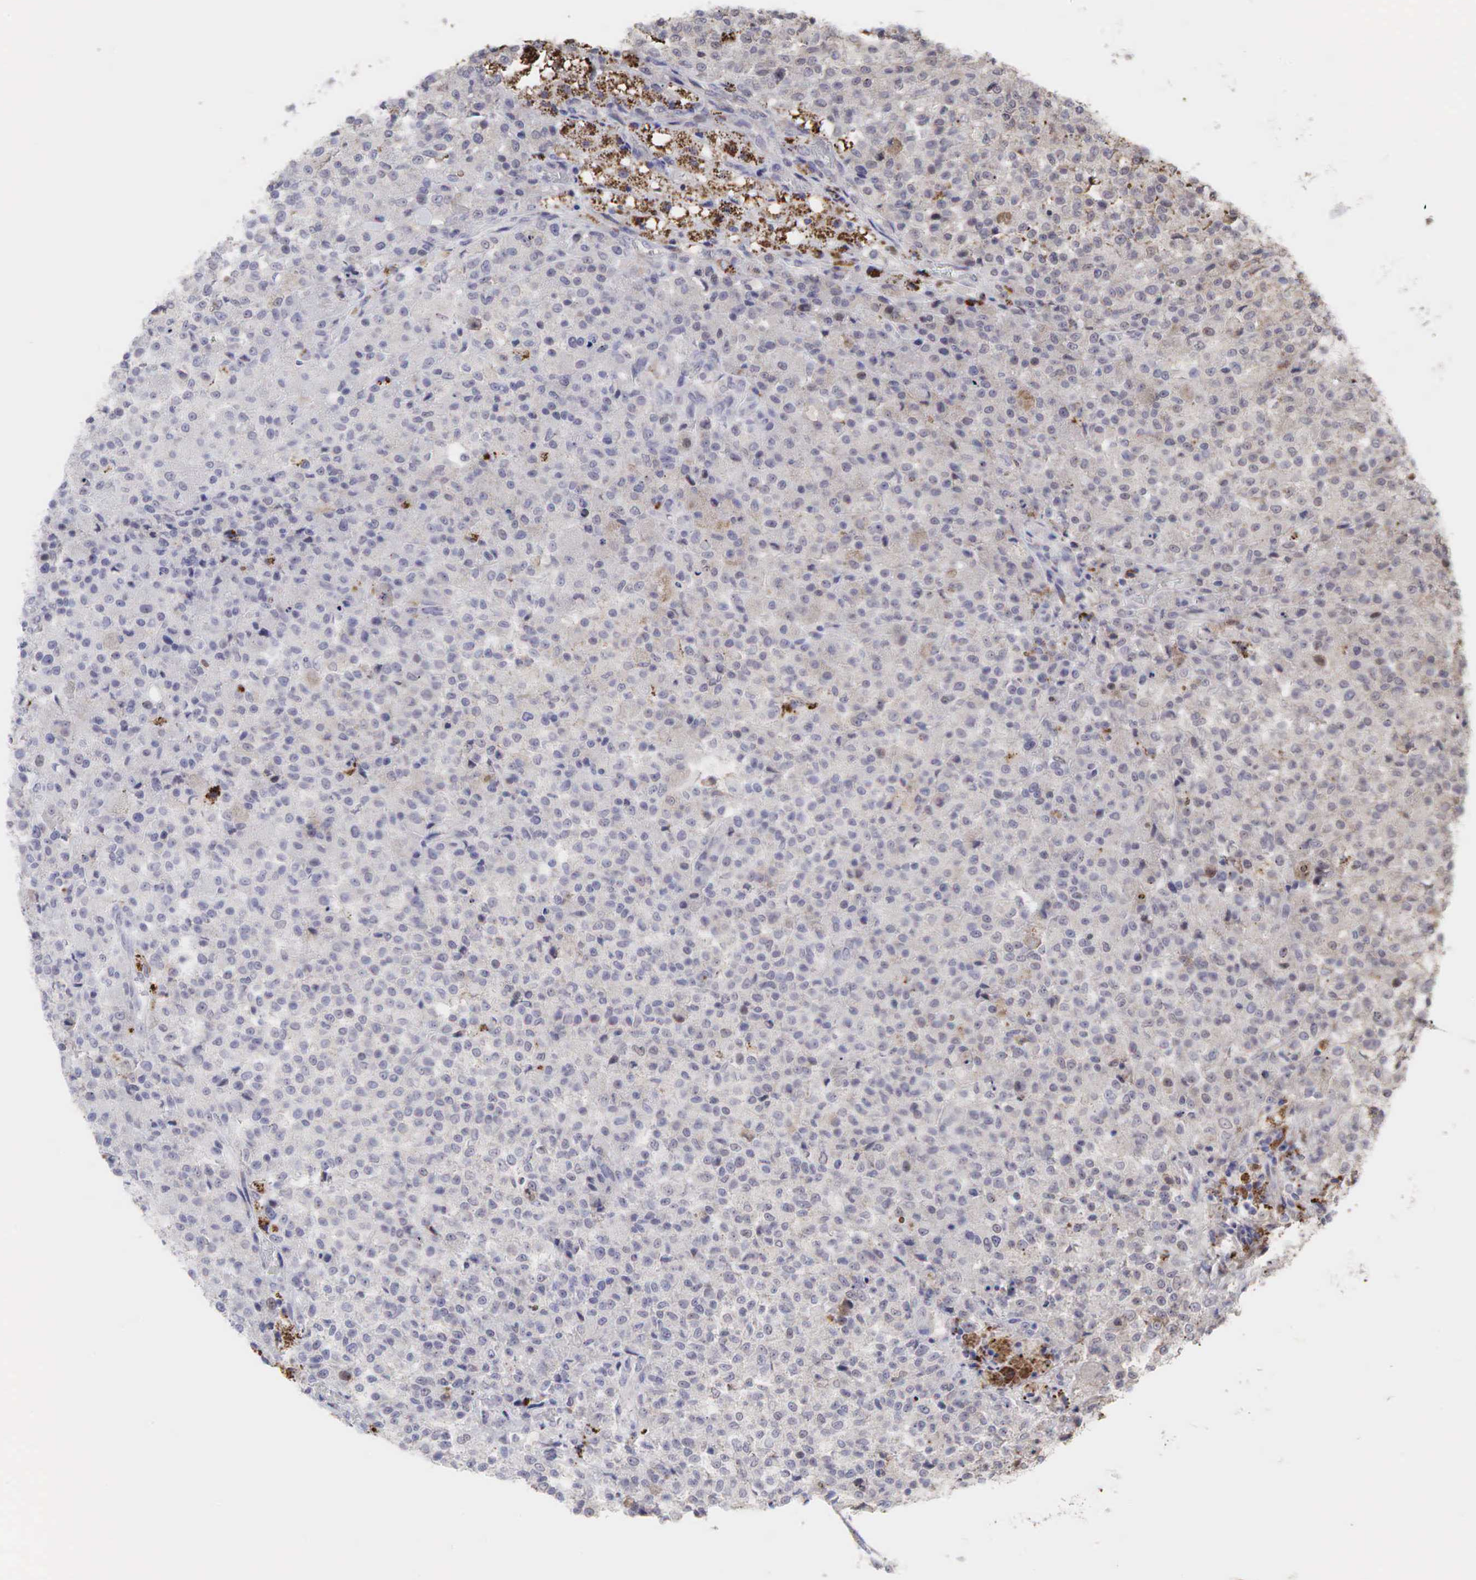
{"staining": {"intensity": "negative", "quantity": "none", "location": "none"}, "tissue": "testis cancer", "cell_type": "Tumor cells", "image_type": "cancer", "snomed": [{"axis": "morphology", "description": "Seminoma, NOS"}, {"axis": "topography", "description": "Testis"}], "caption": "DAB (3,3'-diaminobenzidine) immunohistochemical staining of seminoma (testis) reveals no significant expression in tumor cells.", "gene": "DKC1", "patient": {"sex": "male", "age": 59}}